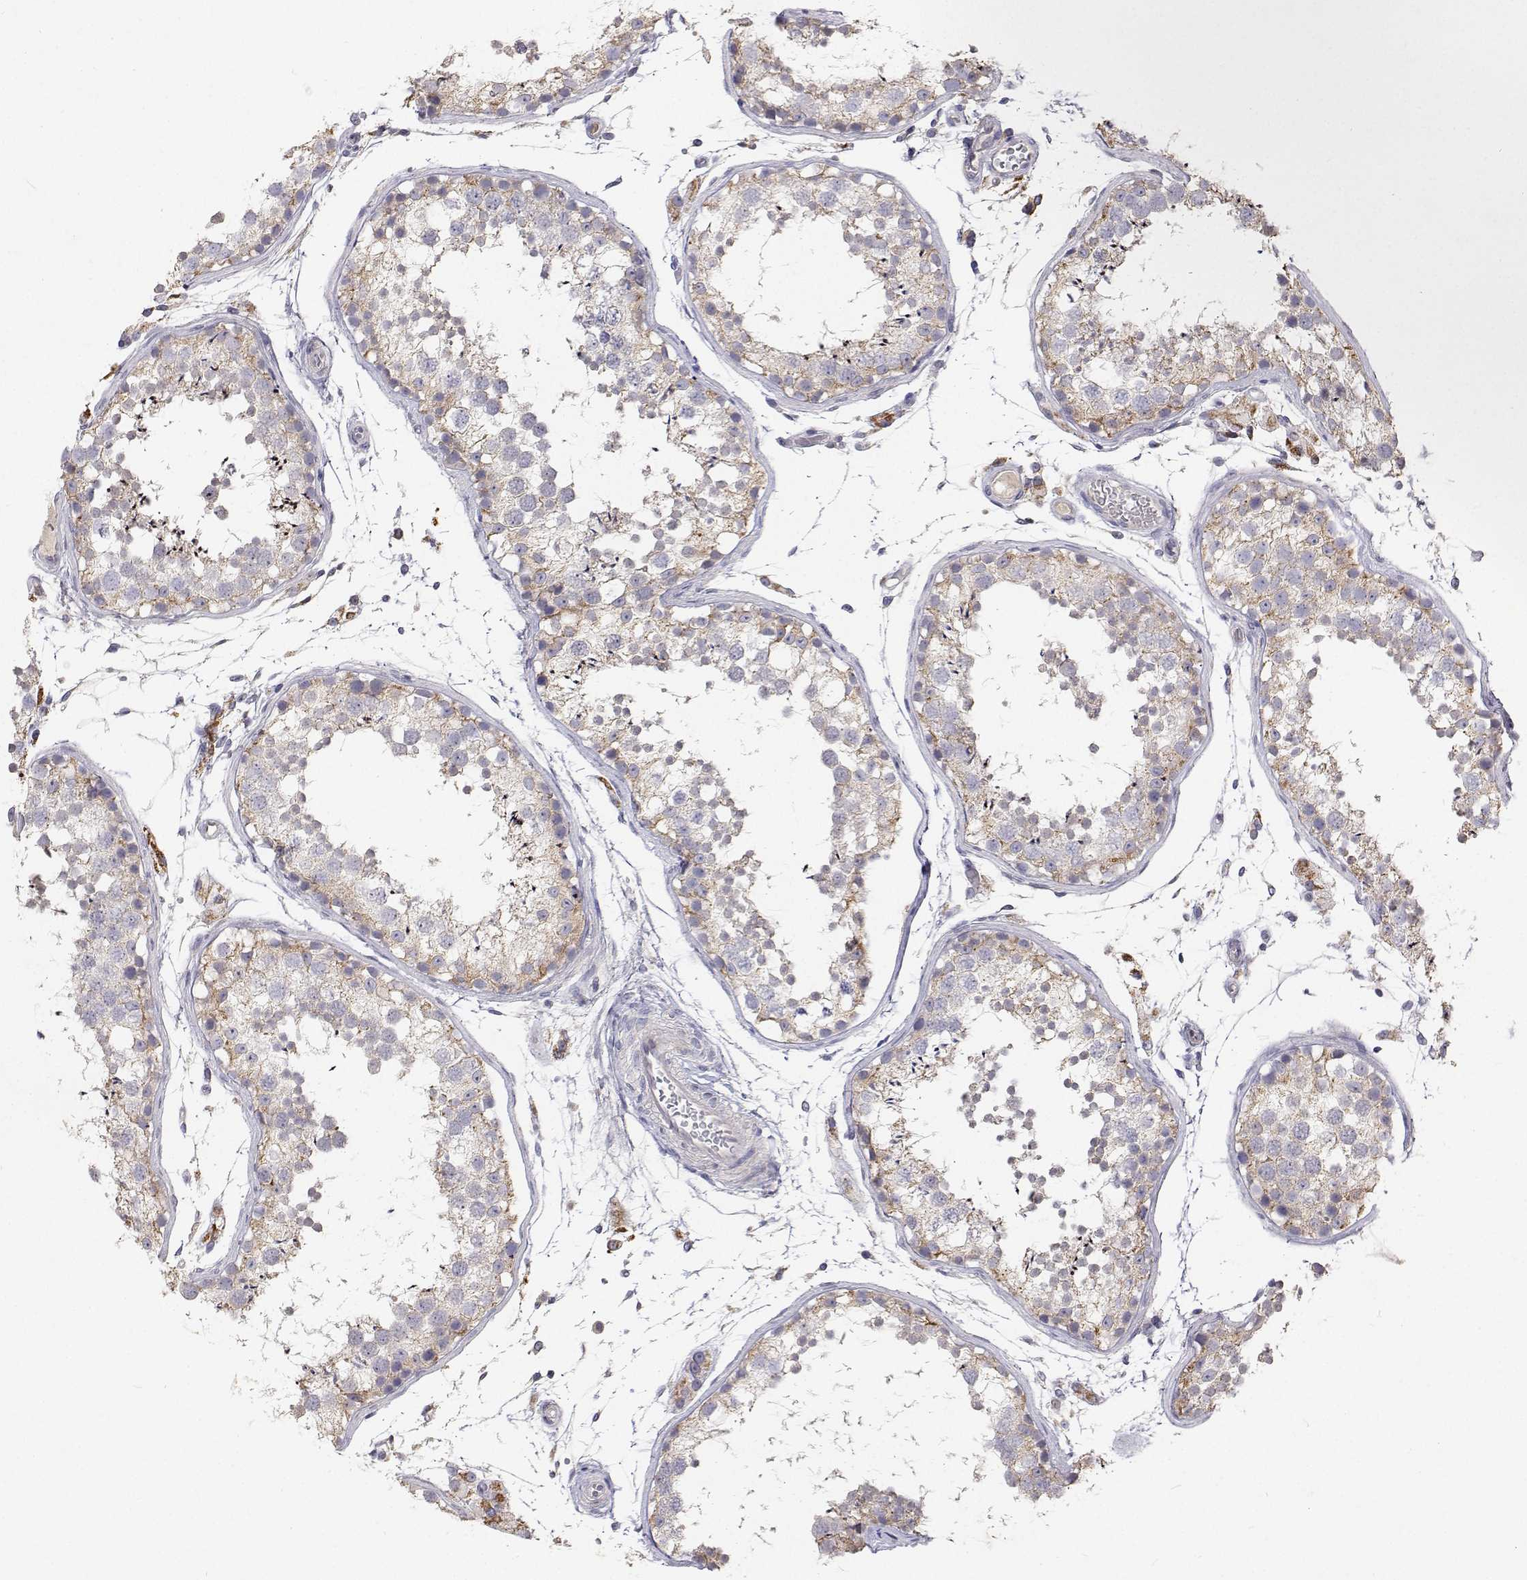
{"staining": {"intensity": "weak", "quantity": "<25%", "location": "cytoplasmic/membranous"}, "tissue": "testis", "cell_type": "Cells in seminiferous ducts", "image_type": "normal", "snomed": [{"axis": "morphology", "description": "Normal tissue, NOS"}, {"axis": "topography", "description": "Testis"}], "caption": "Immunohistochemistry micrograph of benign testis stained for a protein (brown), which exhibits no positivity in cells in seminiferous ducts.", "gene": "TRIM60", "patient": {"sex": "male", "age": 29}}